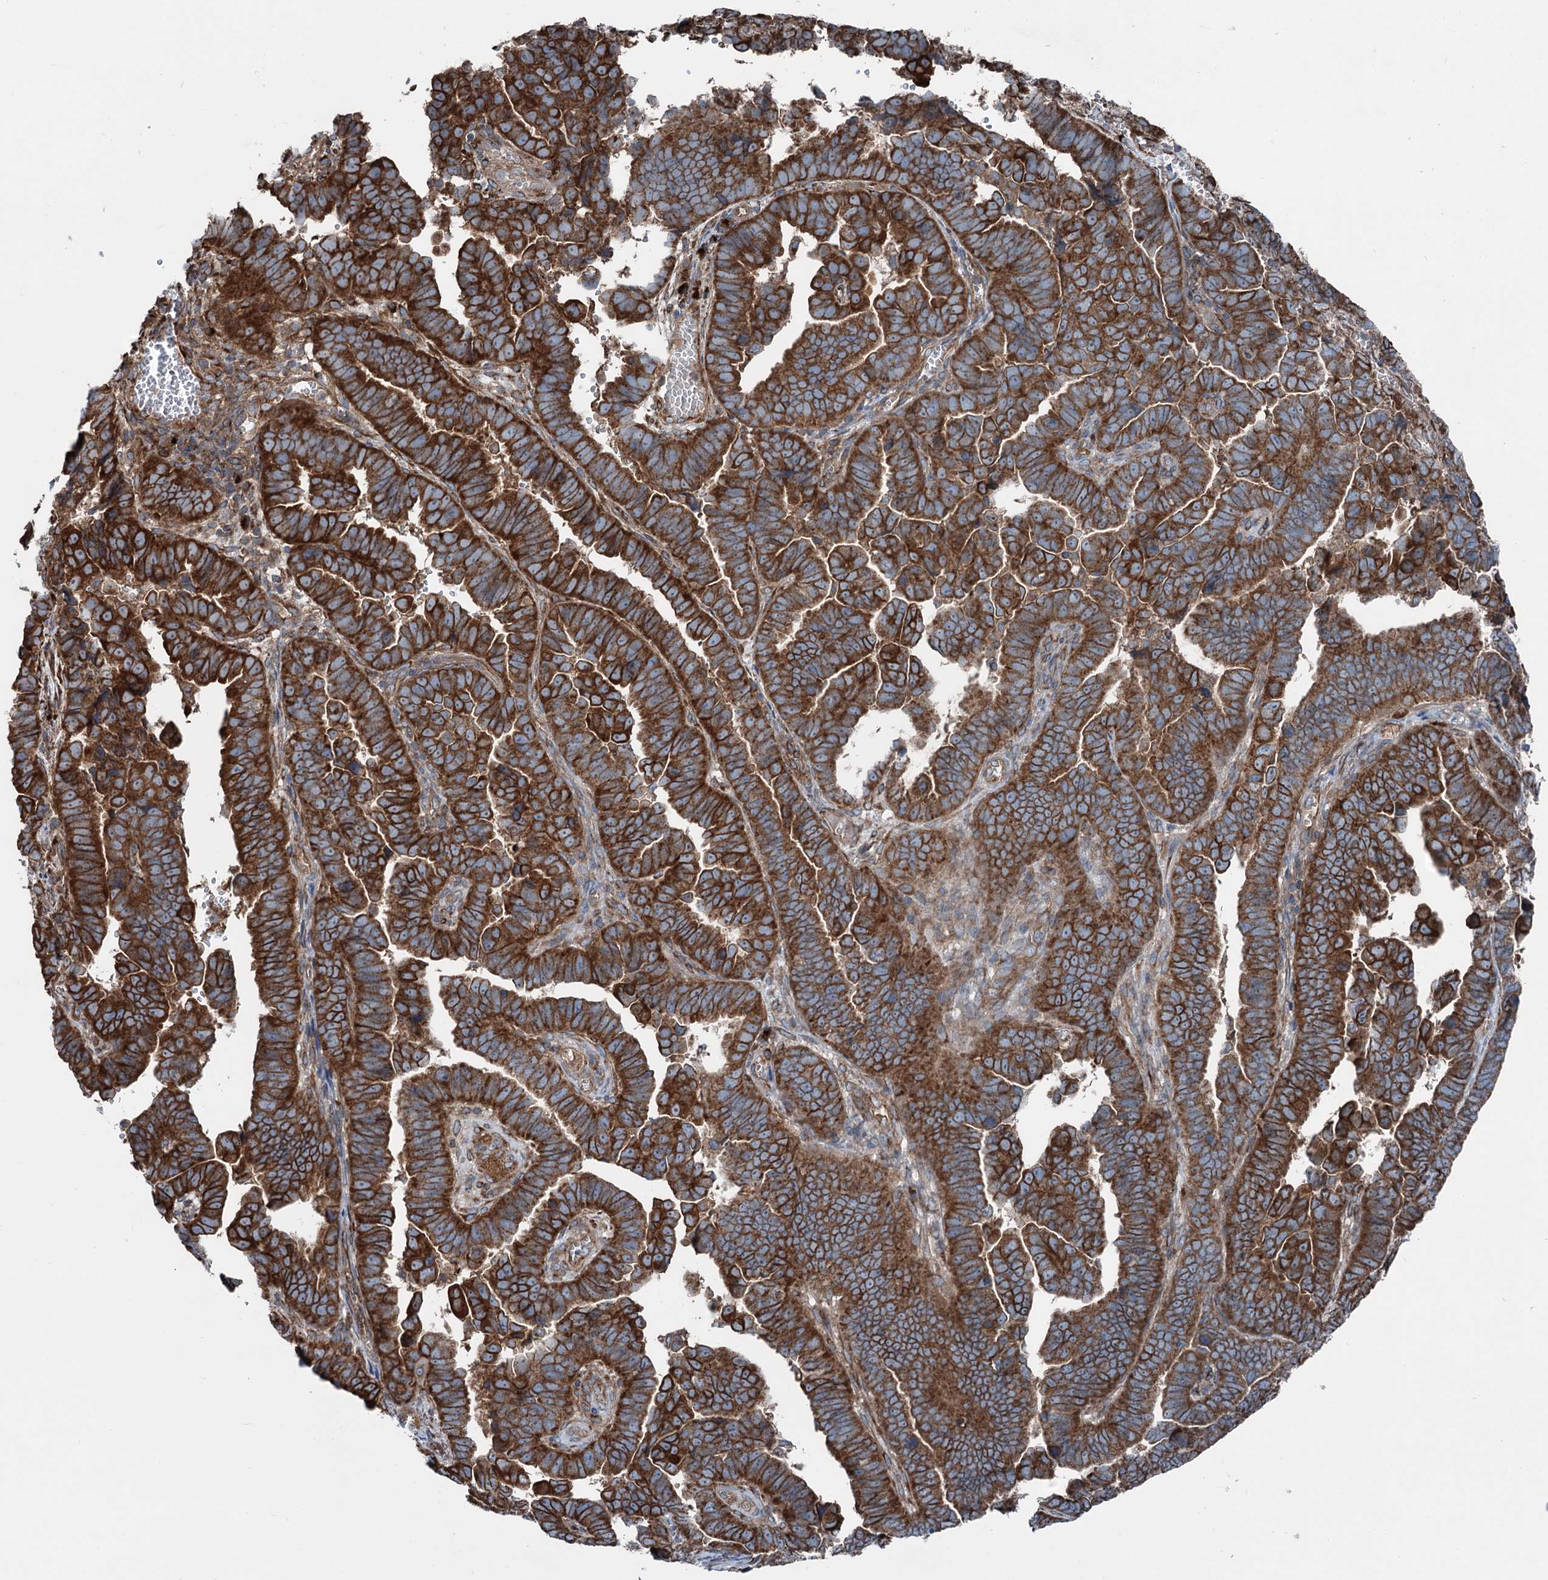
{"staining": {"intensity": "strong", "quantity": ">75%", "location": "cytoplasmic/membranous"}, "tissue": "endometrial cancer", "cell_type": "Tumor cells", "image_type": "cancer", "snomed": [{"axis": "morphology", "description": "Adenocarcinoma, NOS"}, {"axis": "topography", "description": "Endometrium"}], "caption": "The histopathology image displays staining of endometrial adenocarcinoma, revealing strong cytoplasmic/membranous protein positivity (brown color) within tumor cells.", "gene": "CALCOCO1", "patient": {"sex": "female", "age": 75}}